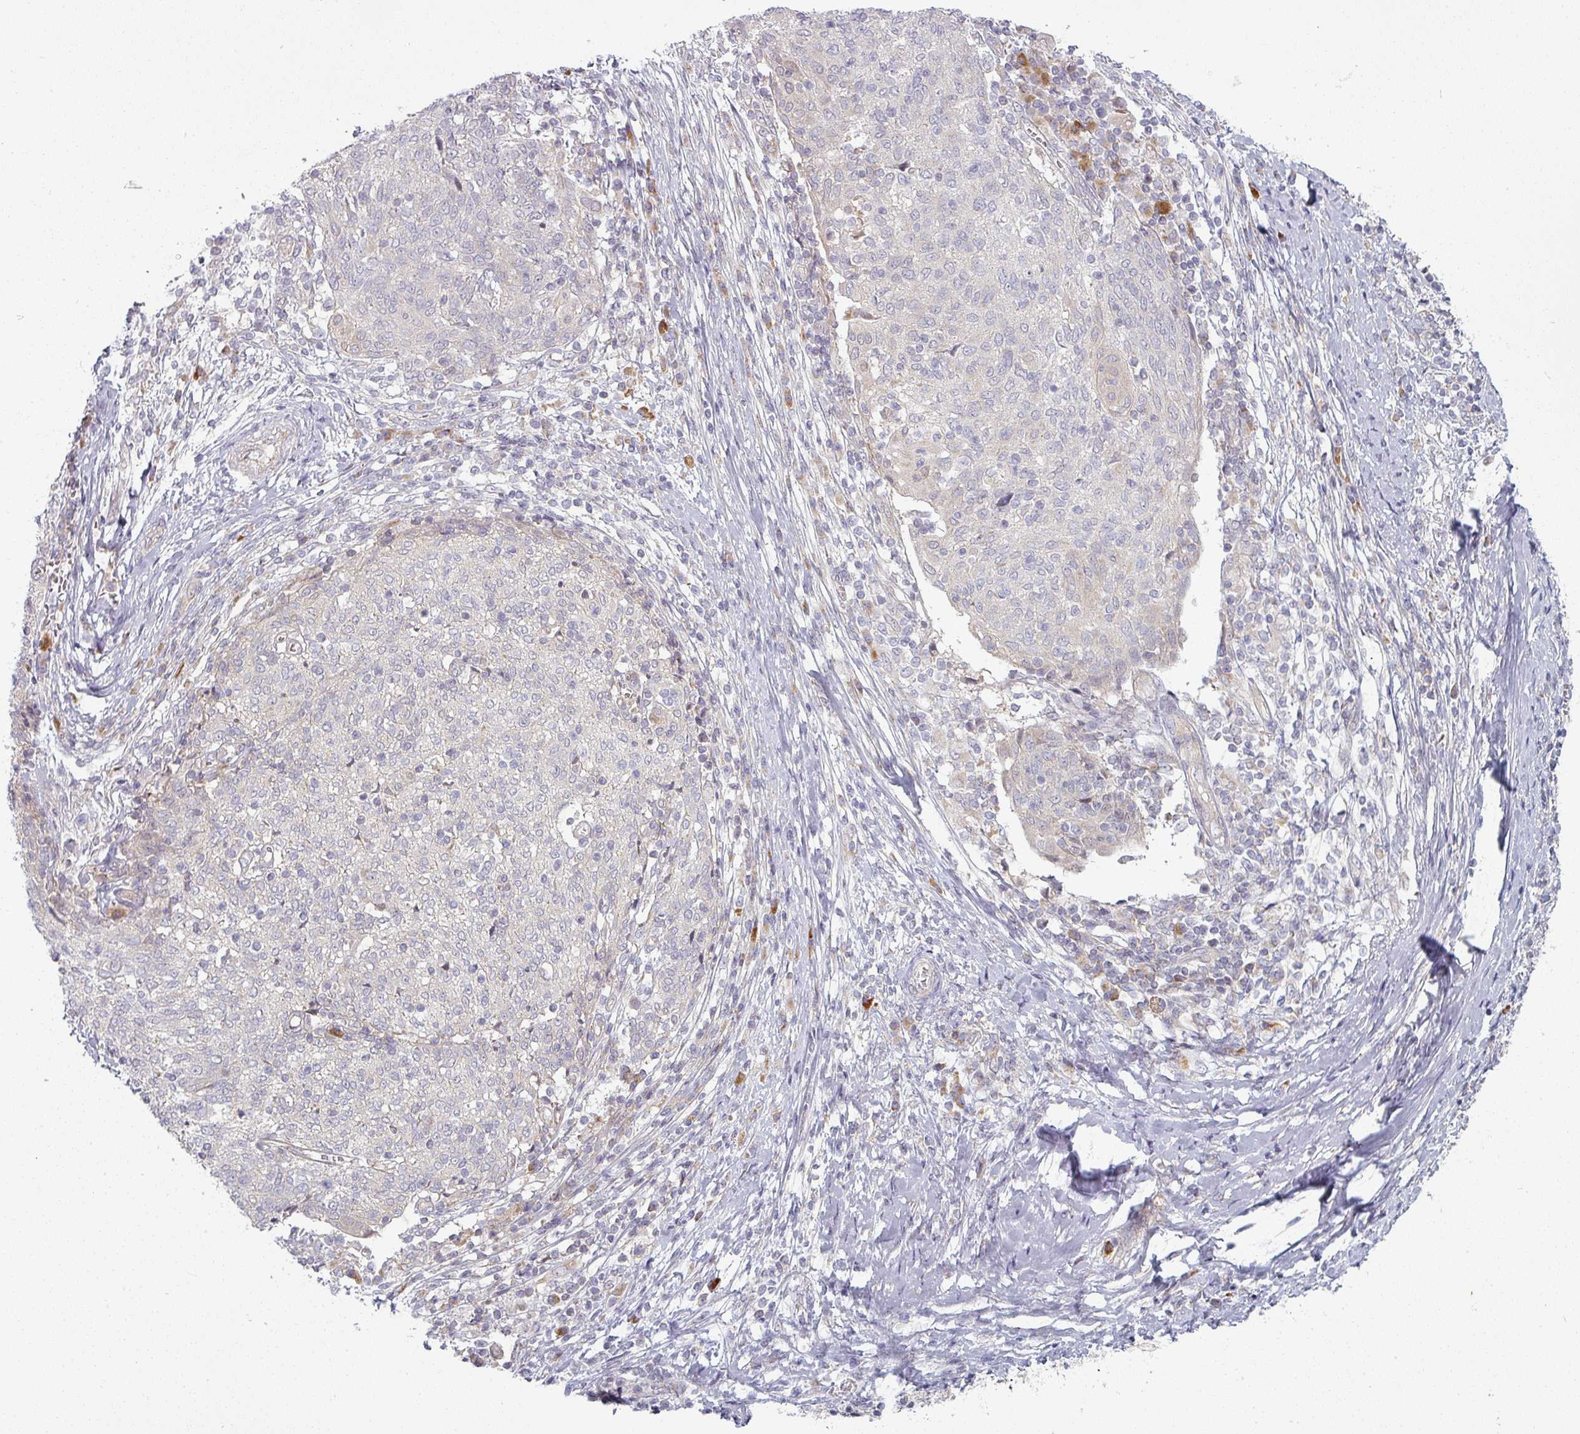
{"staining": {"intensity": "negative", "quantity": "none", "location": "none"}, "tissue": "cervical cancer", "cell_type": "Tumor cells", "image_type": "cancer", "snomed": [{"axis": "morphology", "description": "Squamous cell carcinoma, NOS"}, {"axis": "topography", "description": "Cervix"}], "caption": "Tumor cells are negative for brown protein staining in cervical cancer.", "gene": "PLEKHJ1", "patient": {"sex": "female", "age": 52}}